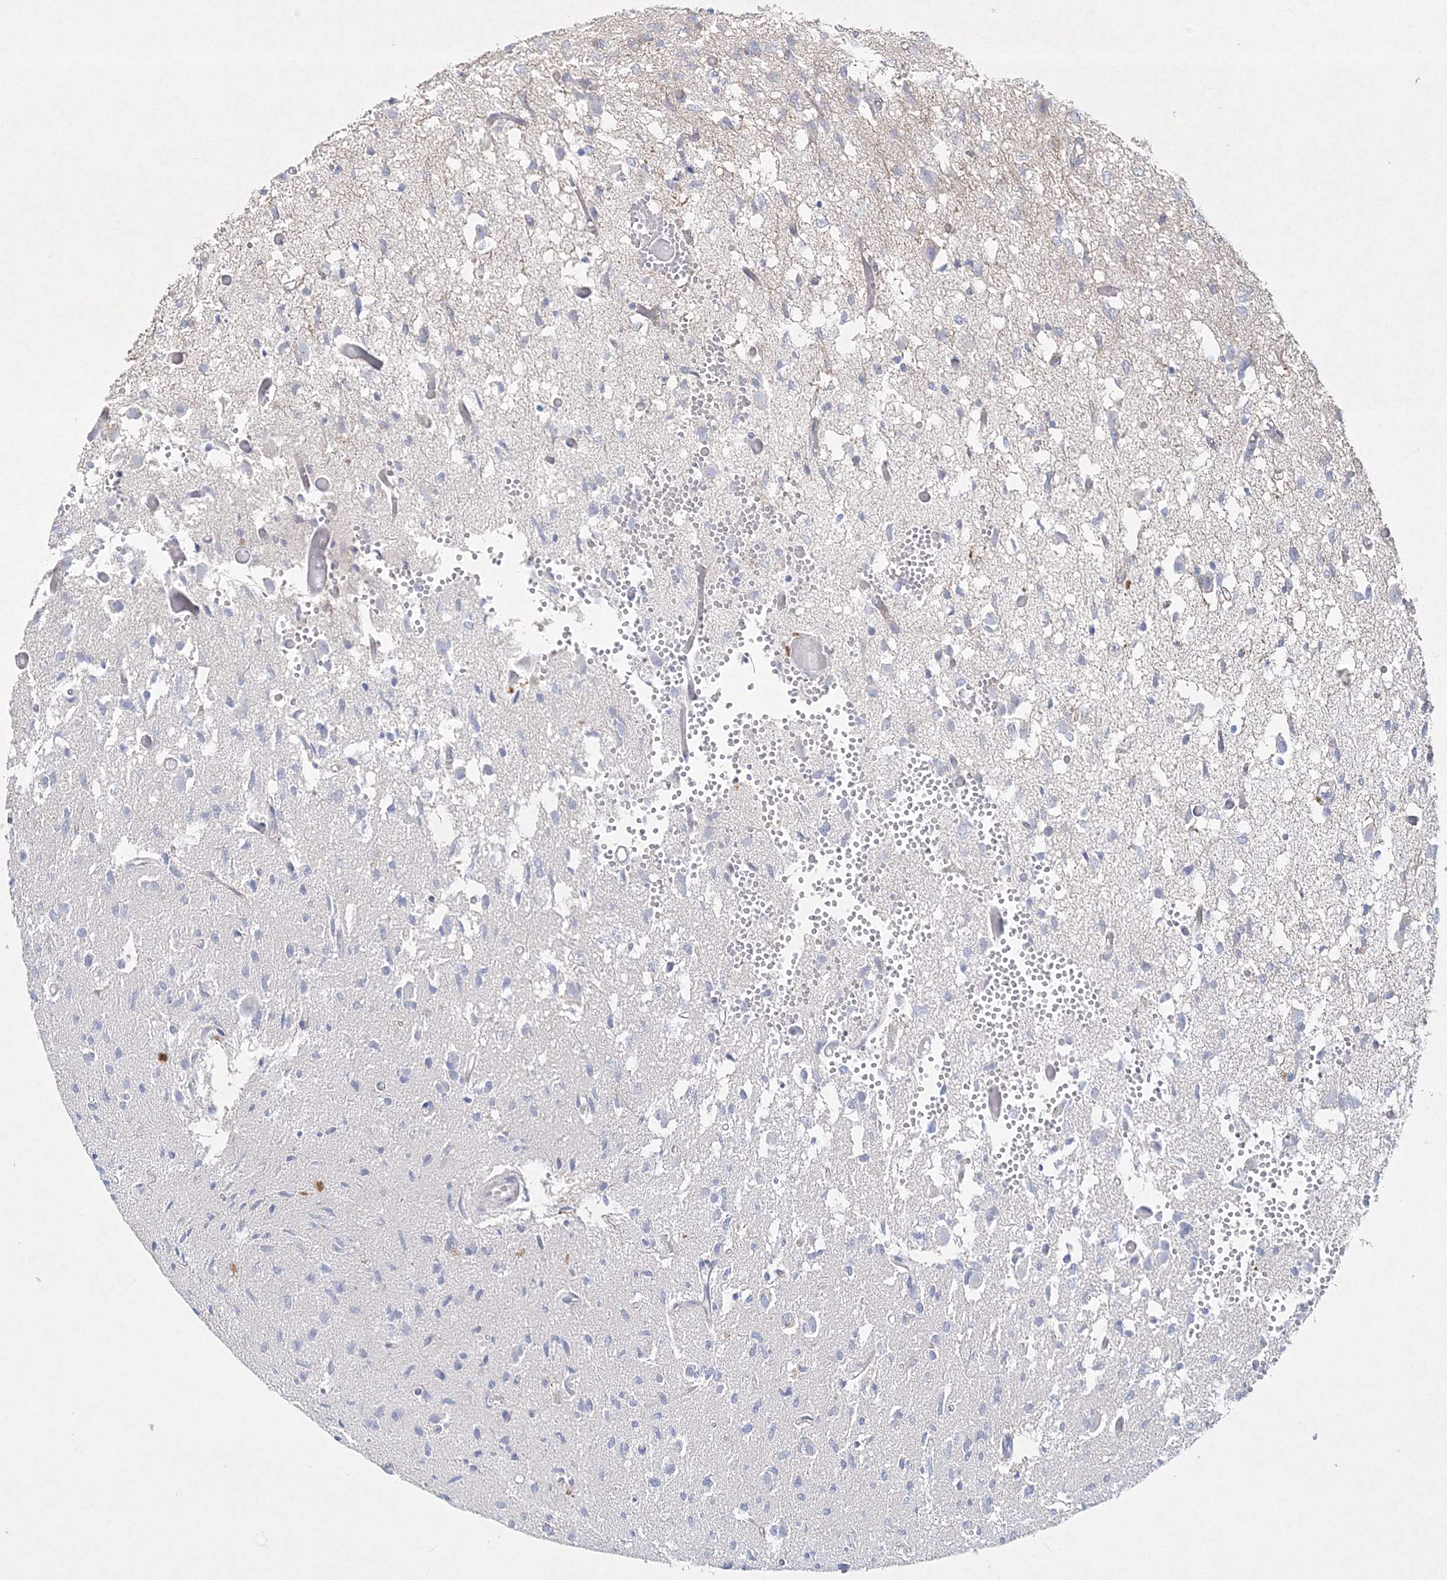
{"staining": {"intensity": "negative", "quantity": "none", "location": "none"}, "tissue": "glioma", "cell_type": "Tumor cells", "image_type": "cancer", "snomed": [{"axis": "morphology", "description": "Glioma, malignant, High grade"}, {"axis": "topography", "description": "Brain"}], "caption": "This is a image of IHC staining of high-grade glioma (malignant), which shows no expression in tumor cells. (Brightfield microscopy of DAB (3,3'-diaminobenzidine) IHC at high magnification).", "gene": "NAA40", "patient": {"sex": "female", "age": 59}}